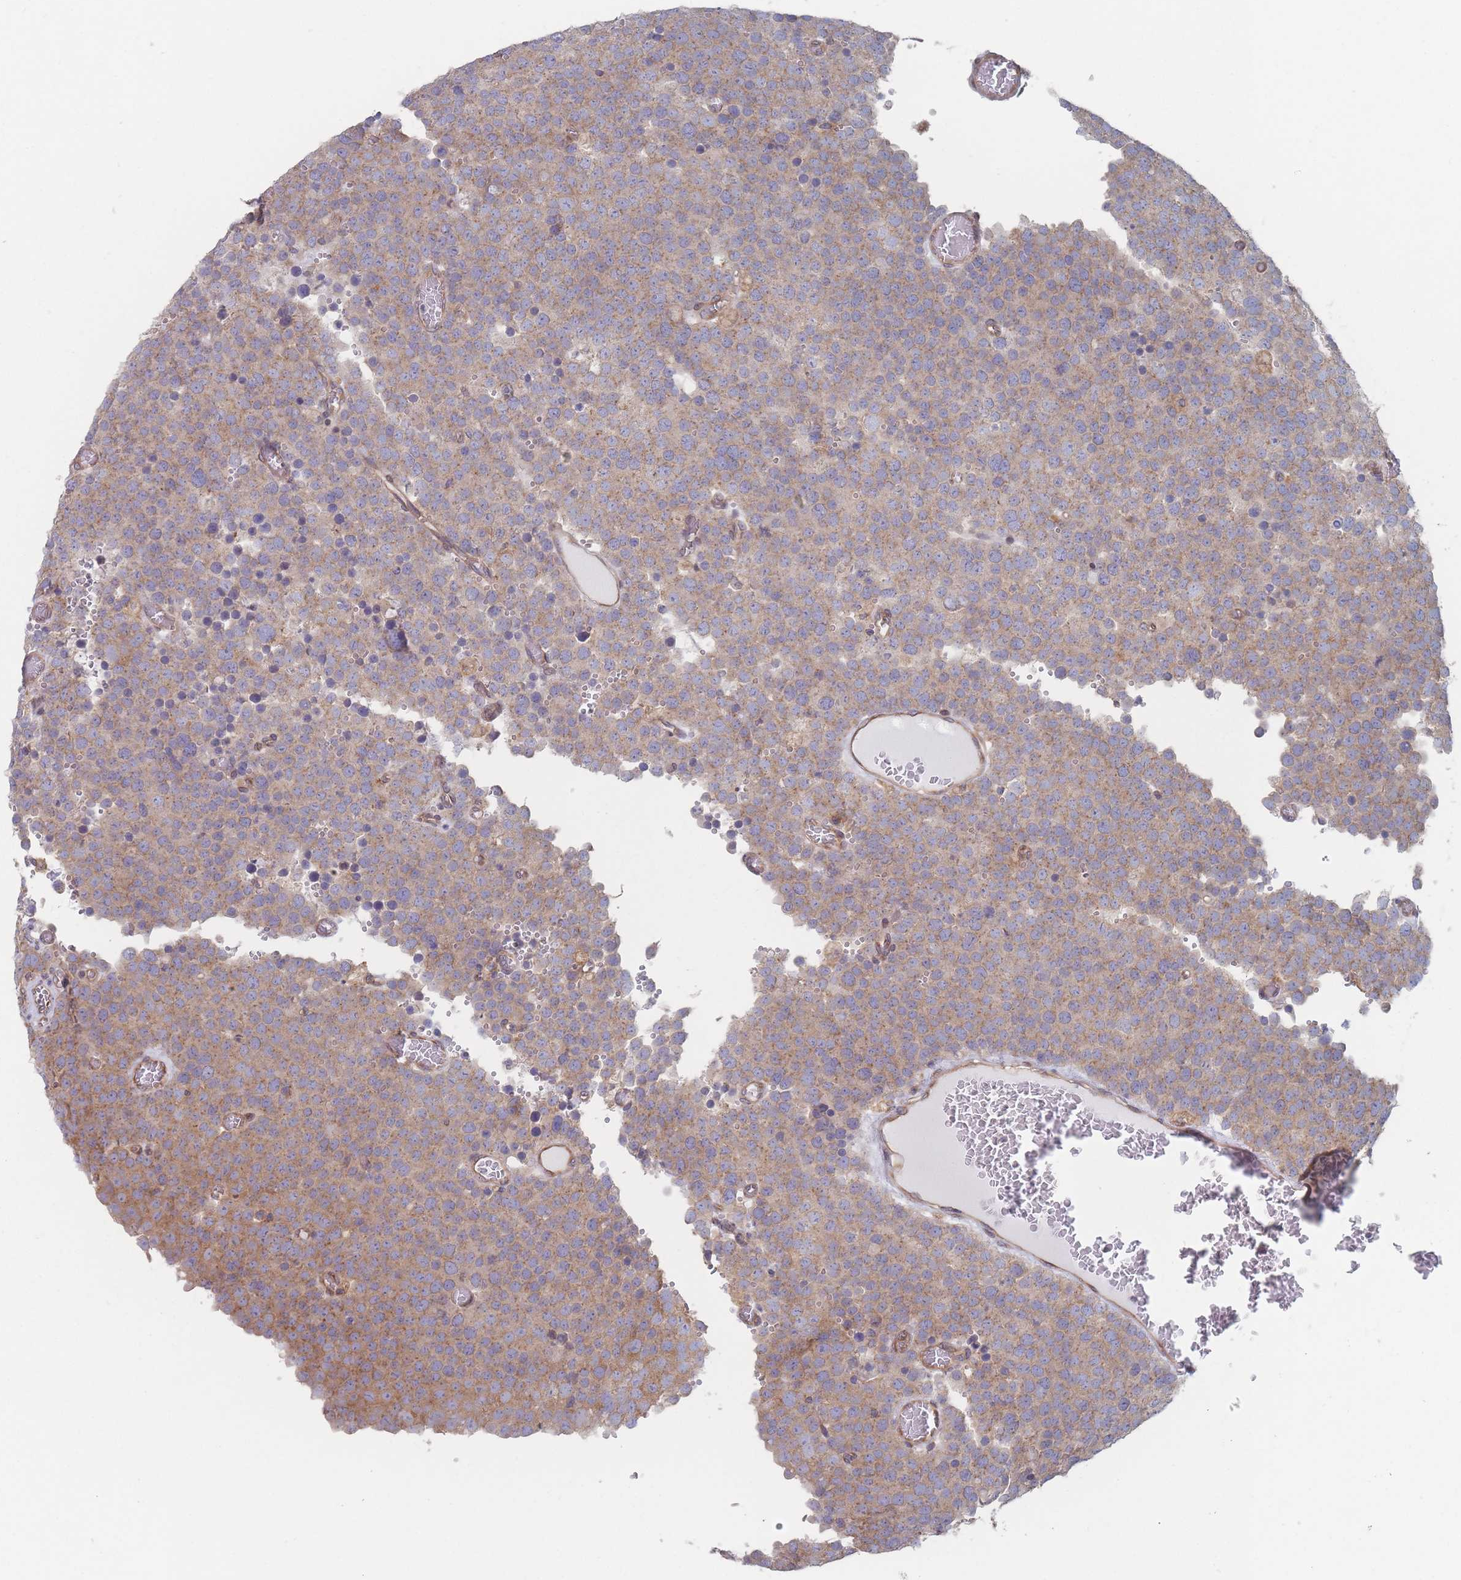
{"staining": {"intensity": "moderate", "quantity": ">75%", "location": "cytoplasmic/membranous"}, "tissue": "testis cancer", "cell_type": "Tumor cells", "image_type": "cancer", "snomed": [{"axis": "morphology", "description": "Normal tissue, NOS"}, {"axis": "morphology", "description": "Seminoma, NOS"}, {"axis": "topography", "description": "Testis"}], "caption": "Immunohistochemistry (IHC) (DAB (3,3'-diaminobenzidine)) staining of human testis cancer exhibits moderate cytoplasmic/membranous protein positivity in about >75% of tumor cells.", "gene": "KDSR", "patient": {"sex": "male", "age": 71}}